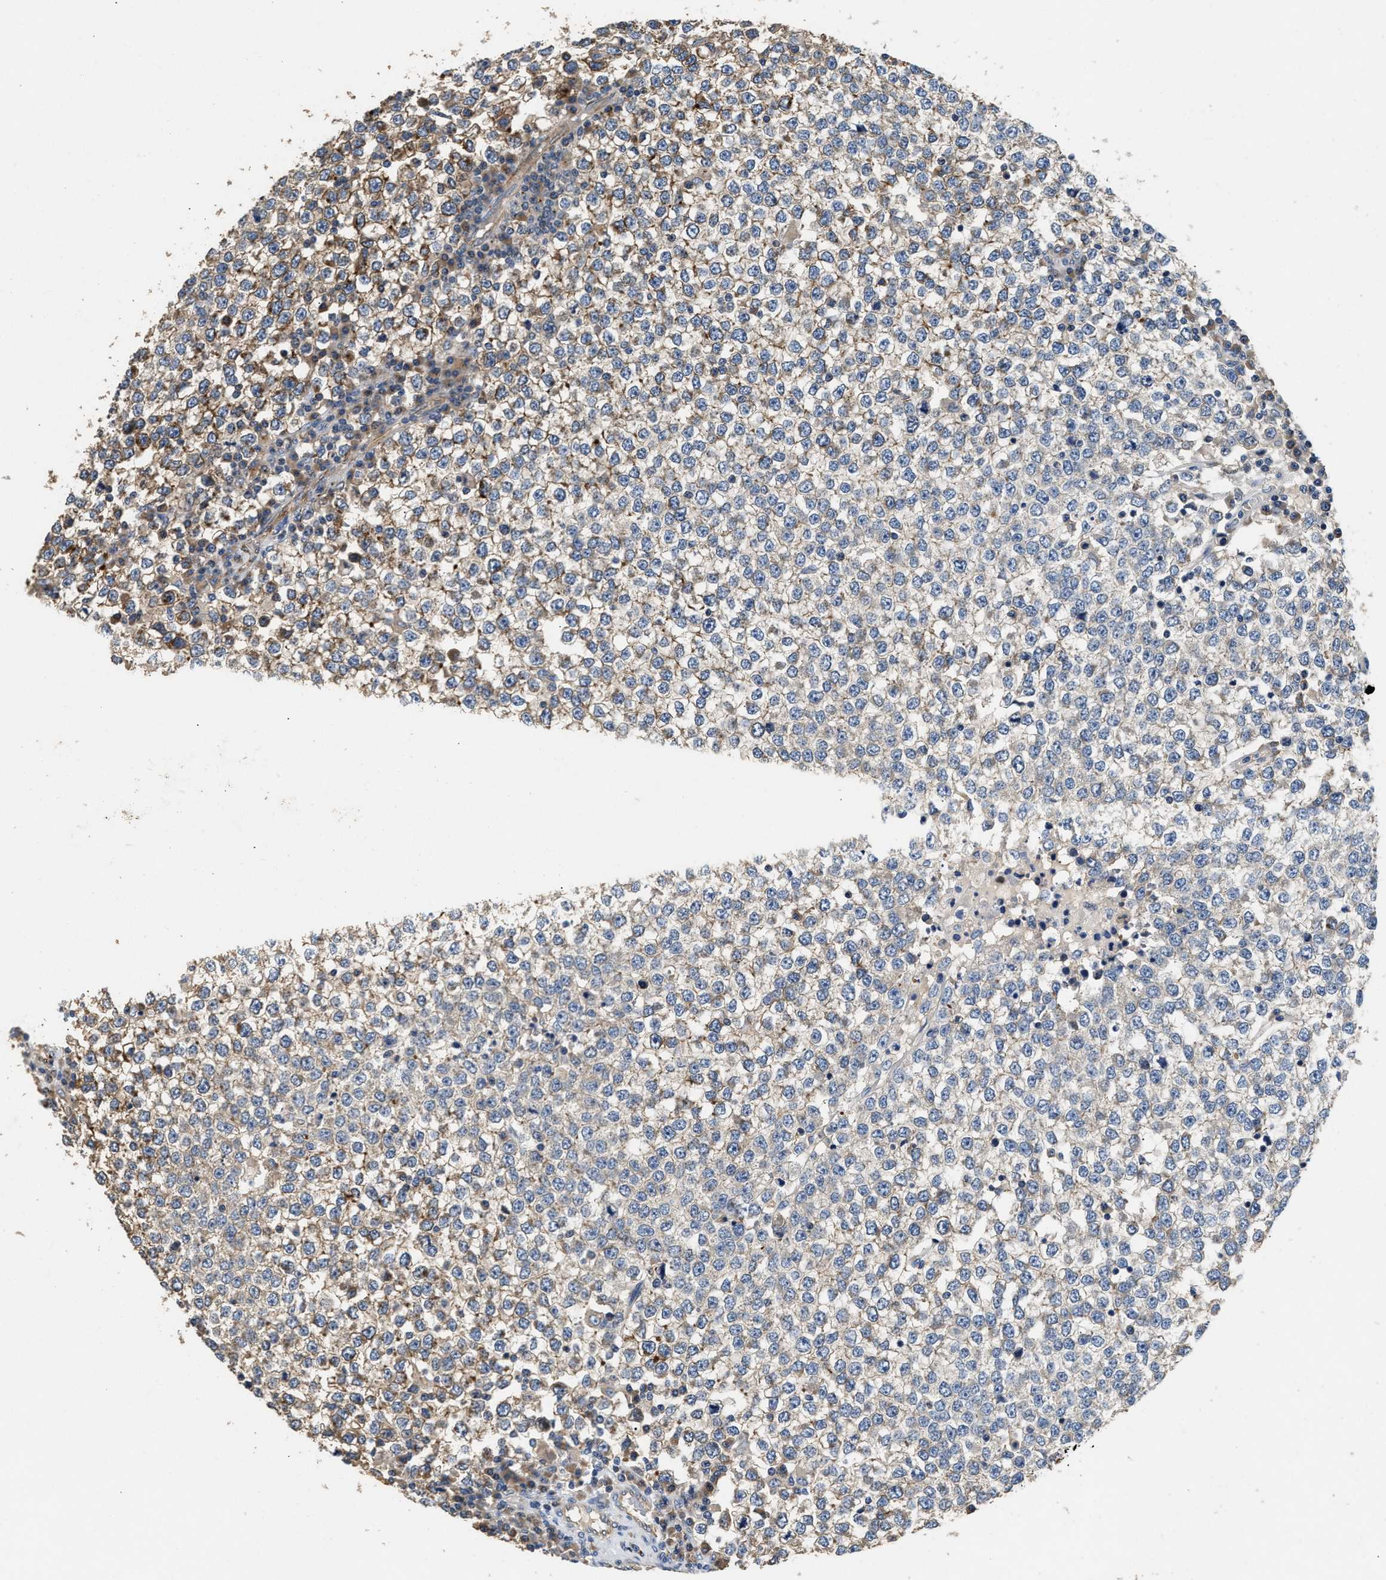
{"staining": {"intensity": "strong", "quantity": "<25%", "location": "cytoplasmic/membranous"}, "tissue": "testis cancer", "cell_type": "Tumor cells", "image_type": "cancer", "snomed": [{"axis": "morphology", "description": "Seminoma, NOS"}, {"axis": "topography", "description": "Testis"}], "caption": "Immunohistochemistry (DAB (3,3'-diaminobenzidine)) staining of testis cancer displays strong cytoplasmic/membranous protein positivity in about <25% of tumor cells.", "gene": "IL17RC", "patient": {"sex": "male", "age": 65}}